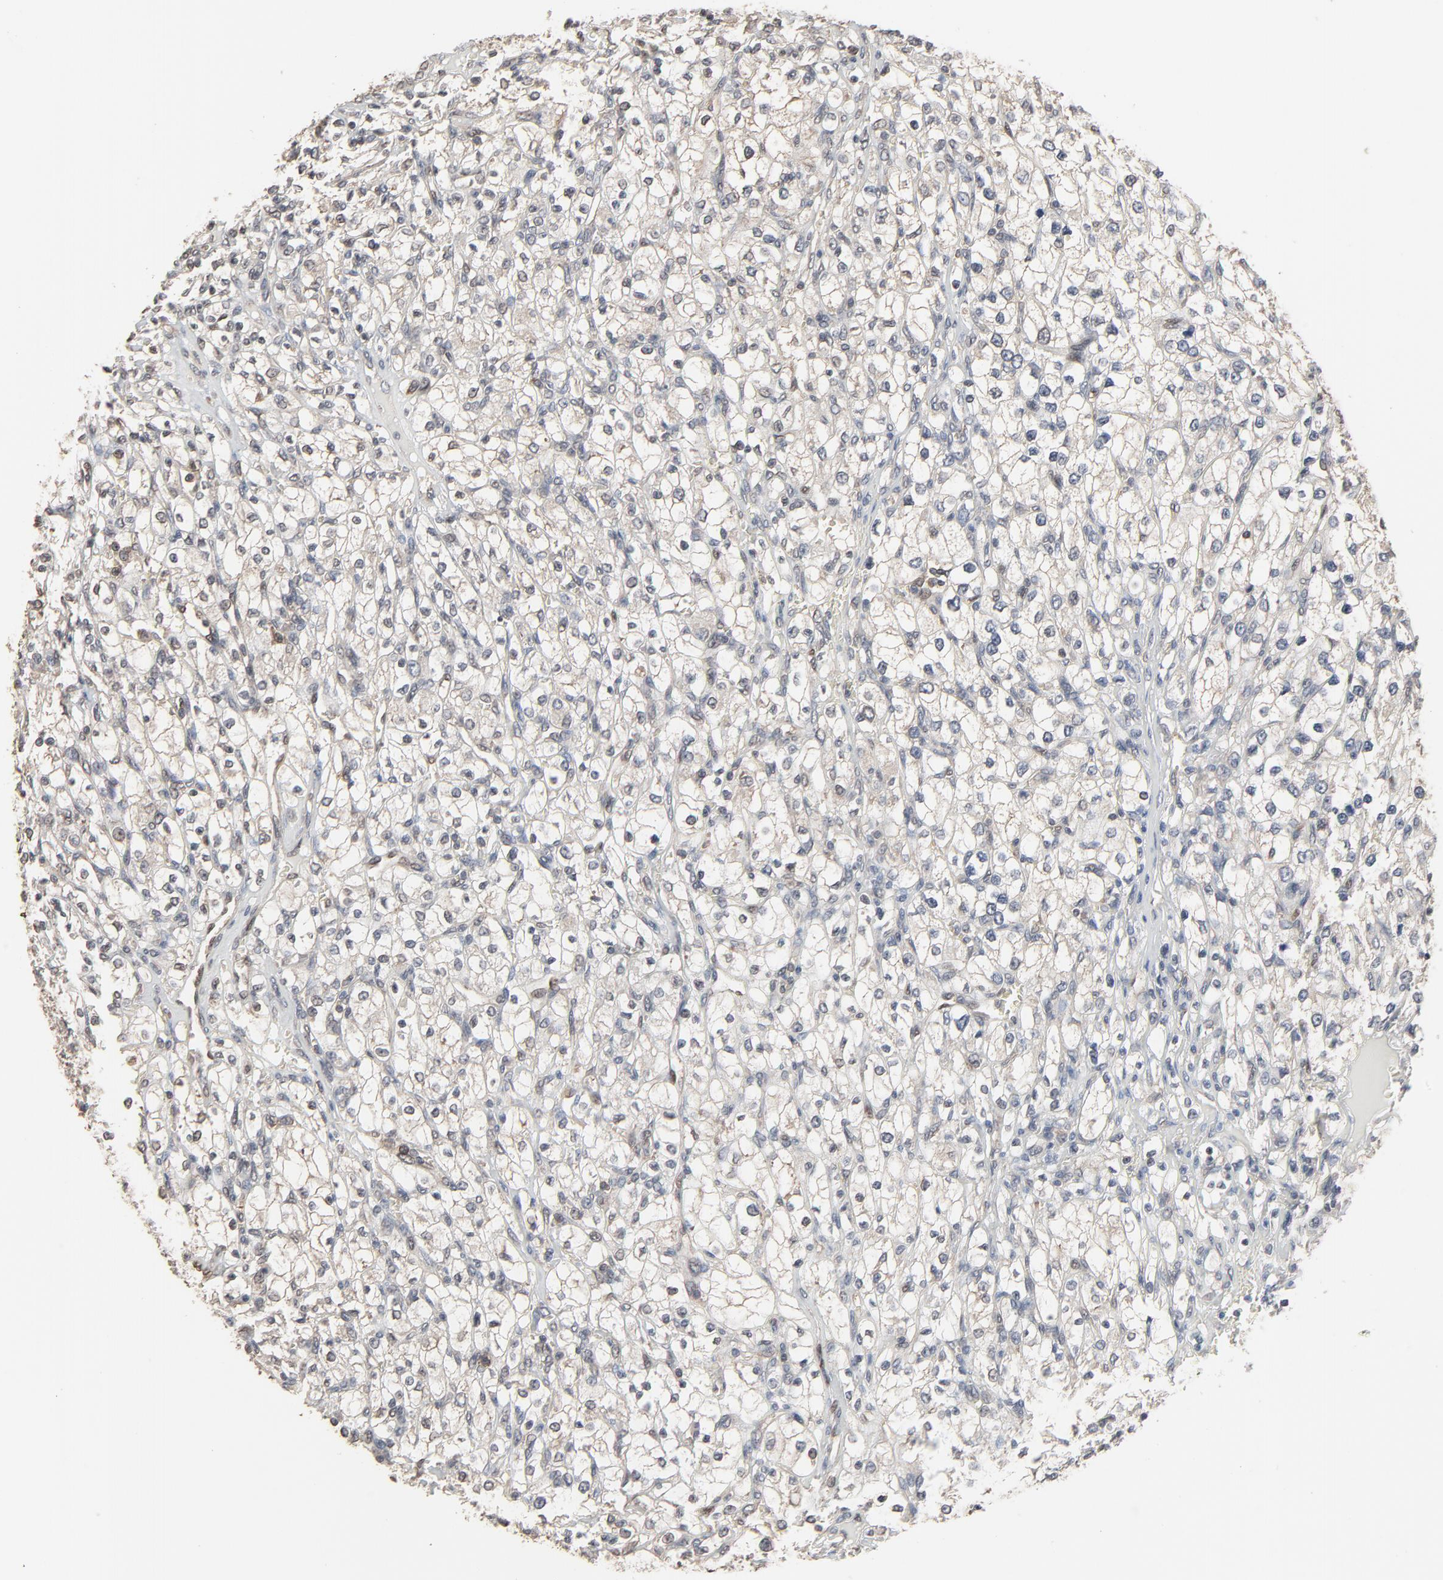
{"staining": {"intensity": "negative", "quantity": "none", "location": "none"}, "tissue": "renal cancer", "cell_type": "Tumor cells", "image_type": "cancer", "snomed": [{"axis": "morphology", "description": "Adenocarcinoma, NOS"}, {"axis": "topography", "description": "Kidney"}], "caption": "Immunohistochemistry of human adenocarcinoma (renal) exhibits no positivity in tumor cells.", "gene": "CCT5", "patient": {"sex": "female", "age": 62}}